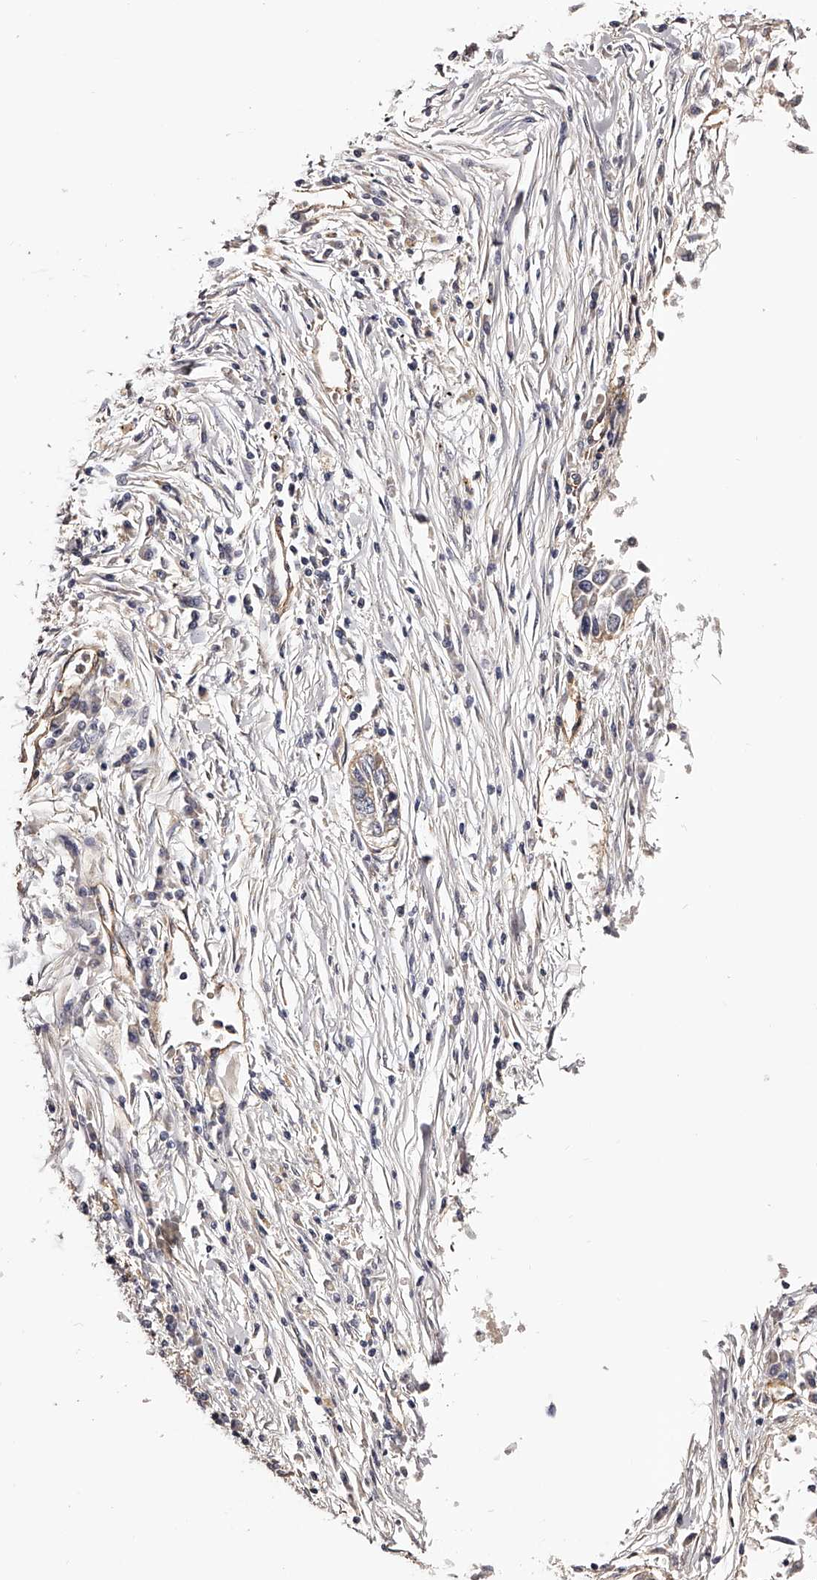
{"staining": {"intensity": "weak", "quantity": "<25%", "location": "cytoplasmic/membranous"}, "tissue": "lung cancer", "cell_type": "Tumor cells", "image_type": "cancer", "snomed": [{"axis": "morphology", "description": "Normal tissue, NOS"}, {"axis": "morphology", "description": "Squamous cell carcinoma, NOS"}, {"axis": "topography", "description": "Cartilage tissue"}, {"axis": "topography", "description": "Bronchus"}, {"axis": "topography", "description": "Lung"}, {"axis": "topography", "description": "Peripheral nerve tissue"}], "caption": "High power microscopy image of an IHC micrograph of lung cancer, revealing no significant expression in tumor cells.", "gene": "LTV1", "patient": {"sex": "female", "age": 49}}